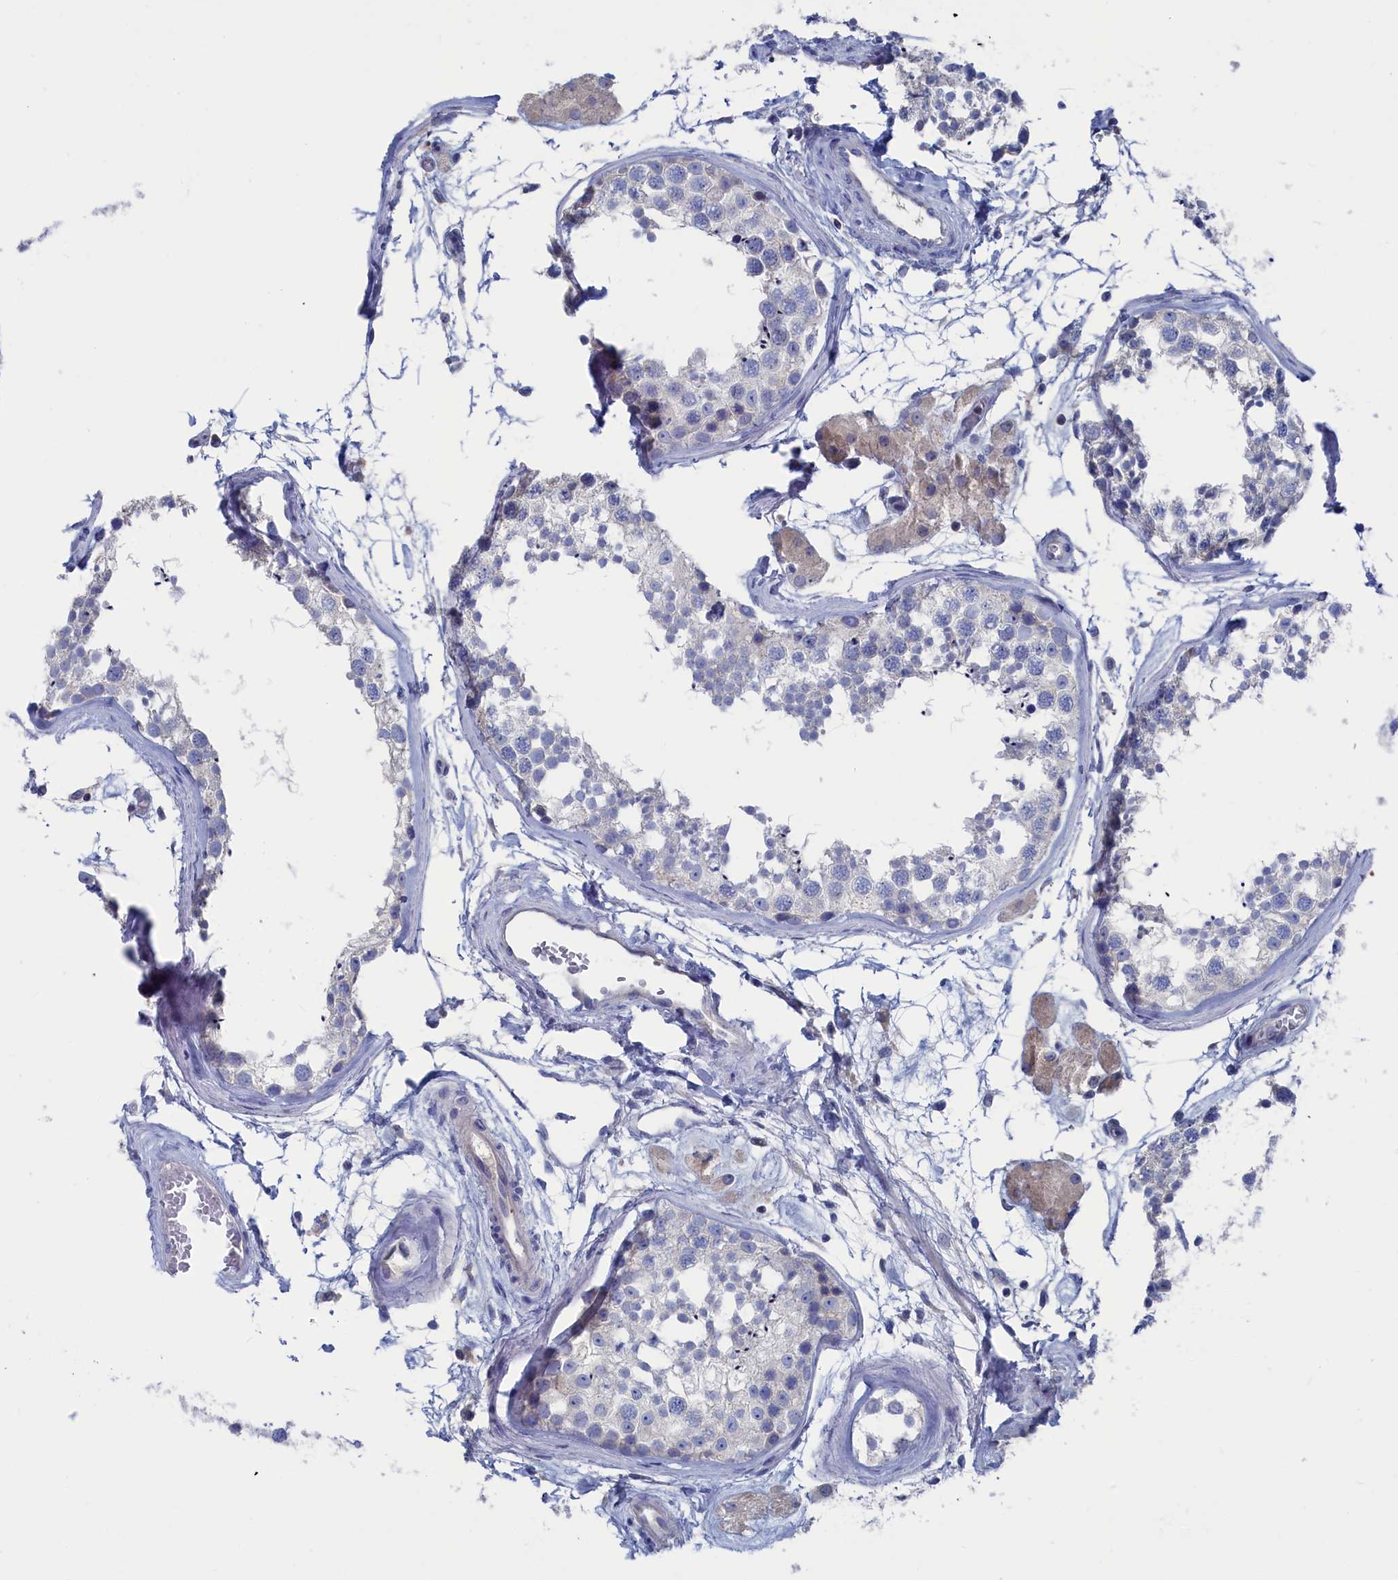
{"staining": {"intensity": "negative", "quantity": "none", "location": "none"}, "tissue": "testis", "cell_type": "Cells in seminiferous ducts", "image_type": "normal", "snomed": [{"axis": "morphology", "description": "Normal tissue, NOS"}, {"axis": "topography", "description": "Testis"}], "caption": "Cells in seminiferous ducts show no significant protein positivity in normal testis. (Immunohistochemistry, brightfield microscopy, high magnification).", "gene": "CEND1", "patient": {"sex": "male", "age": 56}}